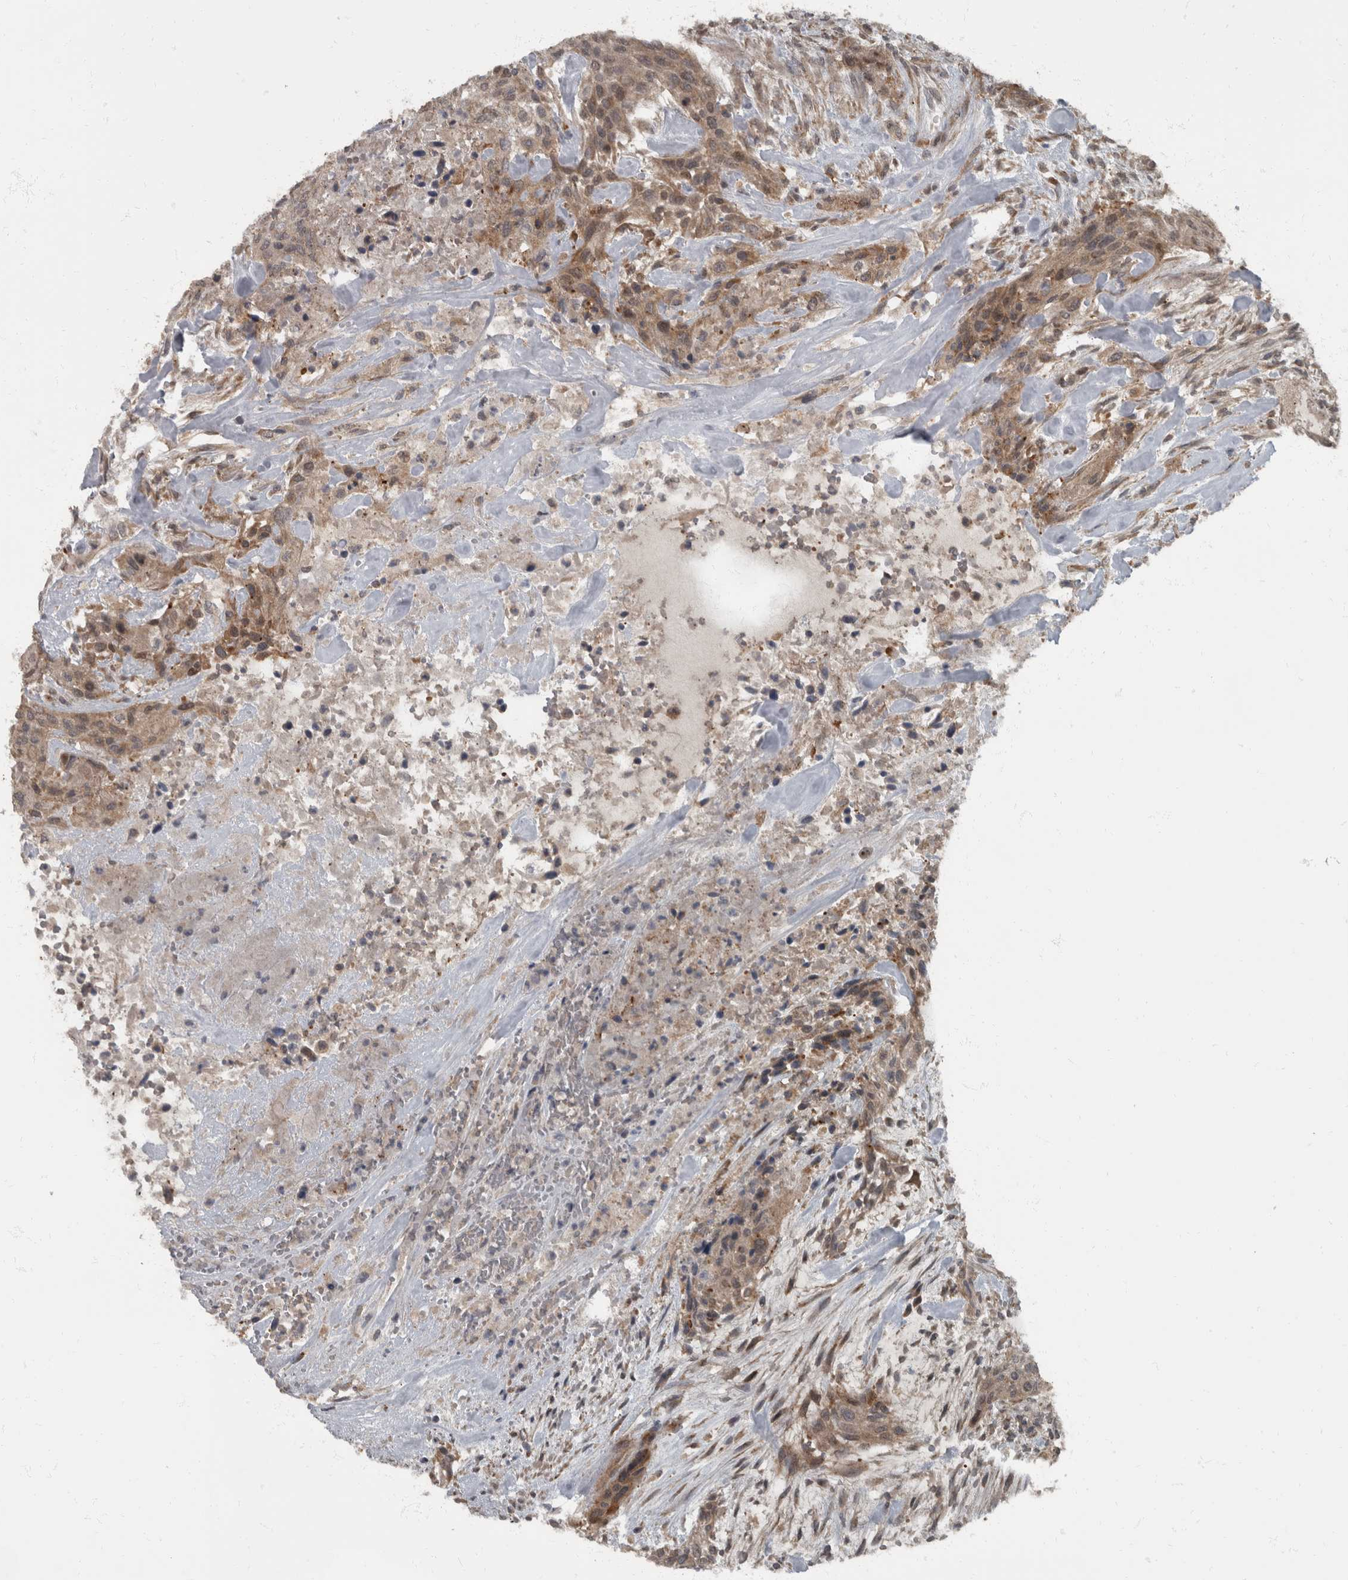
{"staining": {"intensity": "moderate", "quantity": ">75%", "location": "cytoplasmic/membranous"}, "tissue": "urothelial cancer", "cell_type": "Tumor cells", "image_type": "cancer", "snomed": [{"axis": "morphology", "description": "Urothelial carcinoma, High grade"}, {"axis": "topography", "description": "Urinary bladder"}], "caption": "Immunohistochemical staining of human urothelial carcinoma (high-grade) exhibits moderate cytoplasmic/membranous protein positivity in approximately >75% of tumor cells.", "gene": "RABGGTB", "patient": {"sex": "male", "age": 35}}